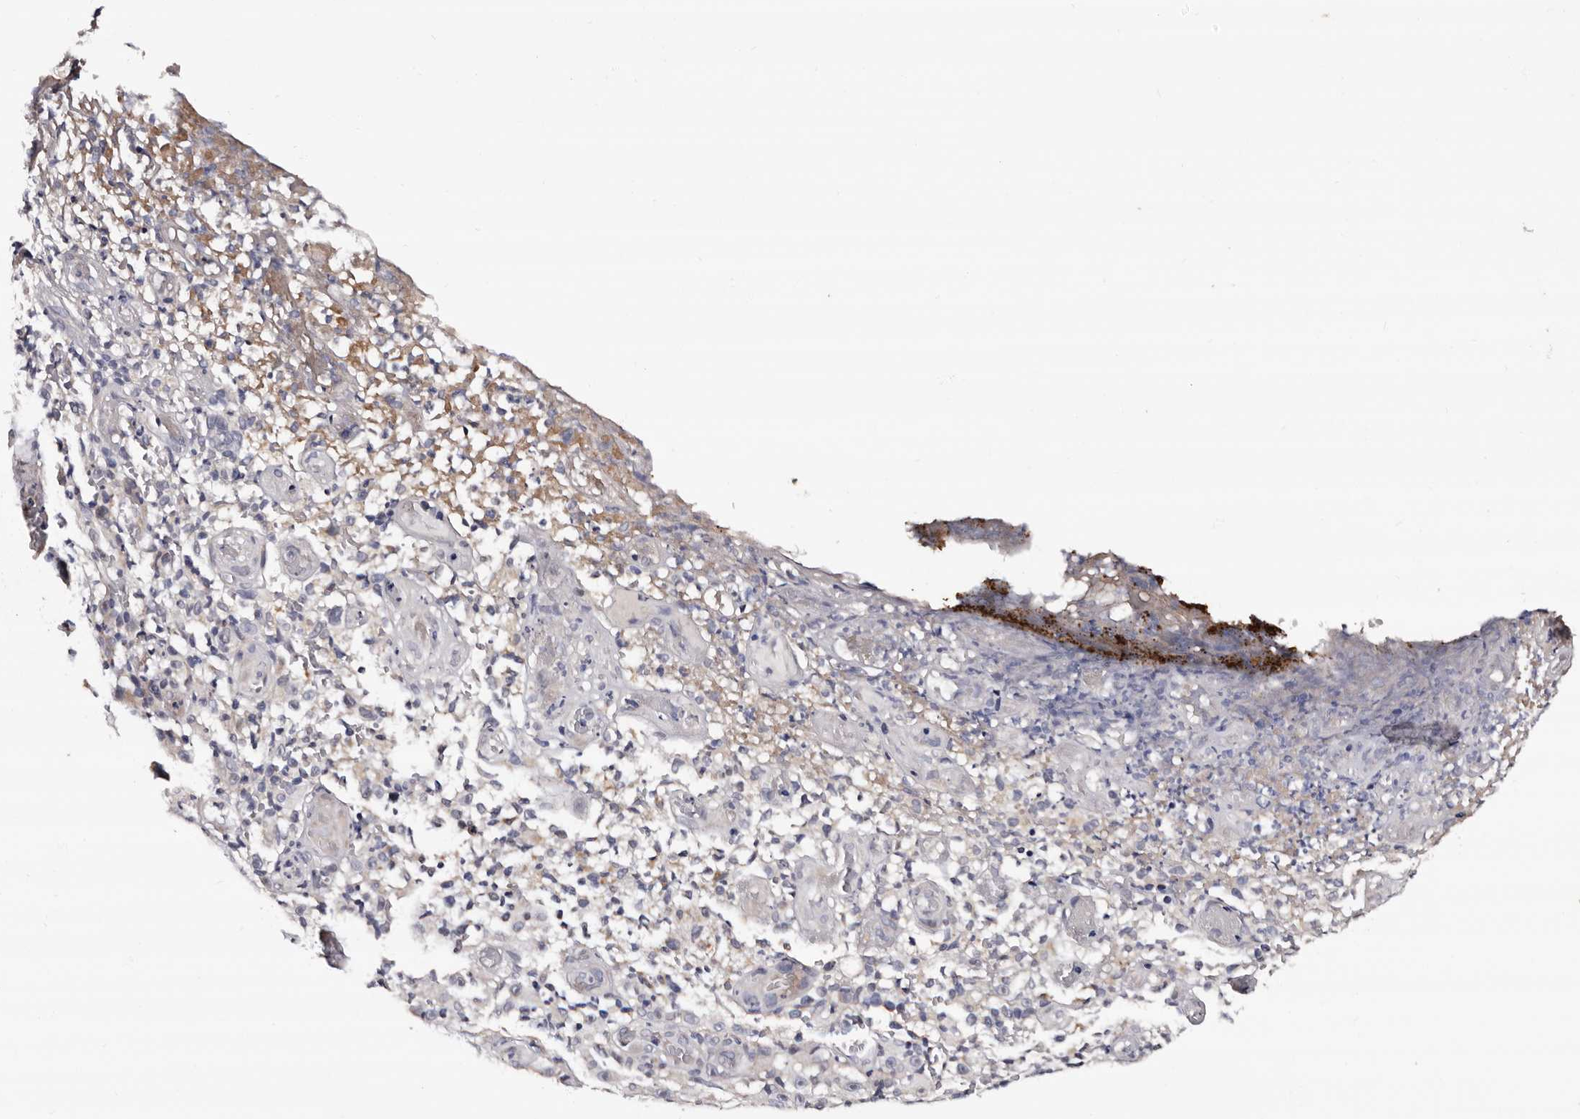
{"staining": {"intensity": "weak", "quantity": "<25%", "location": "cytoplasmic/membranous"}, "tissue": "melanoma", "cell_type": "Tumor cells", "image_type": "cancer", "snomed": [{"axis": "morphology", "description": "Malignant melanoma, NOS"}, {"axis": "topography", "description": "Skin"}], "caption": "This is a histopathology image of IHC staining of malignant melanoma, which shows no positivity in tumor cells.", "gene": "TAF4B", "patient": {"sex": "female", "age": 82}}